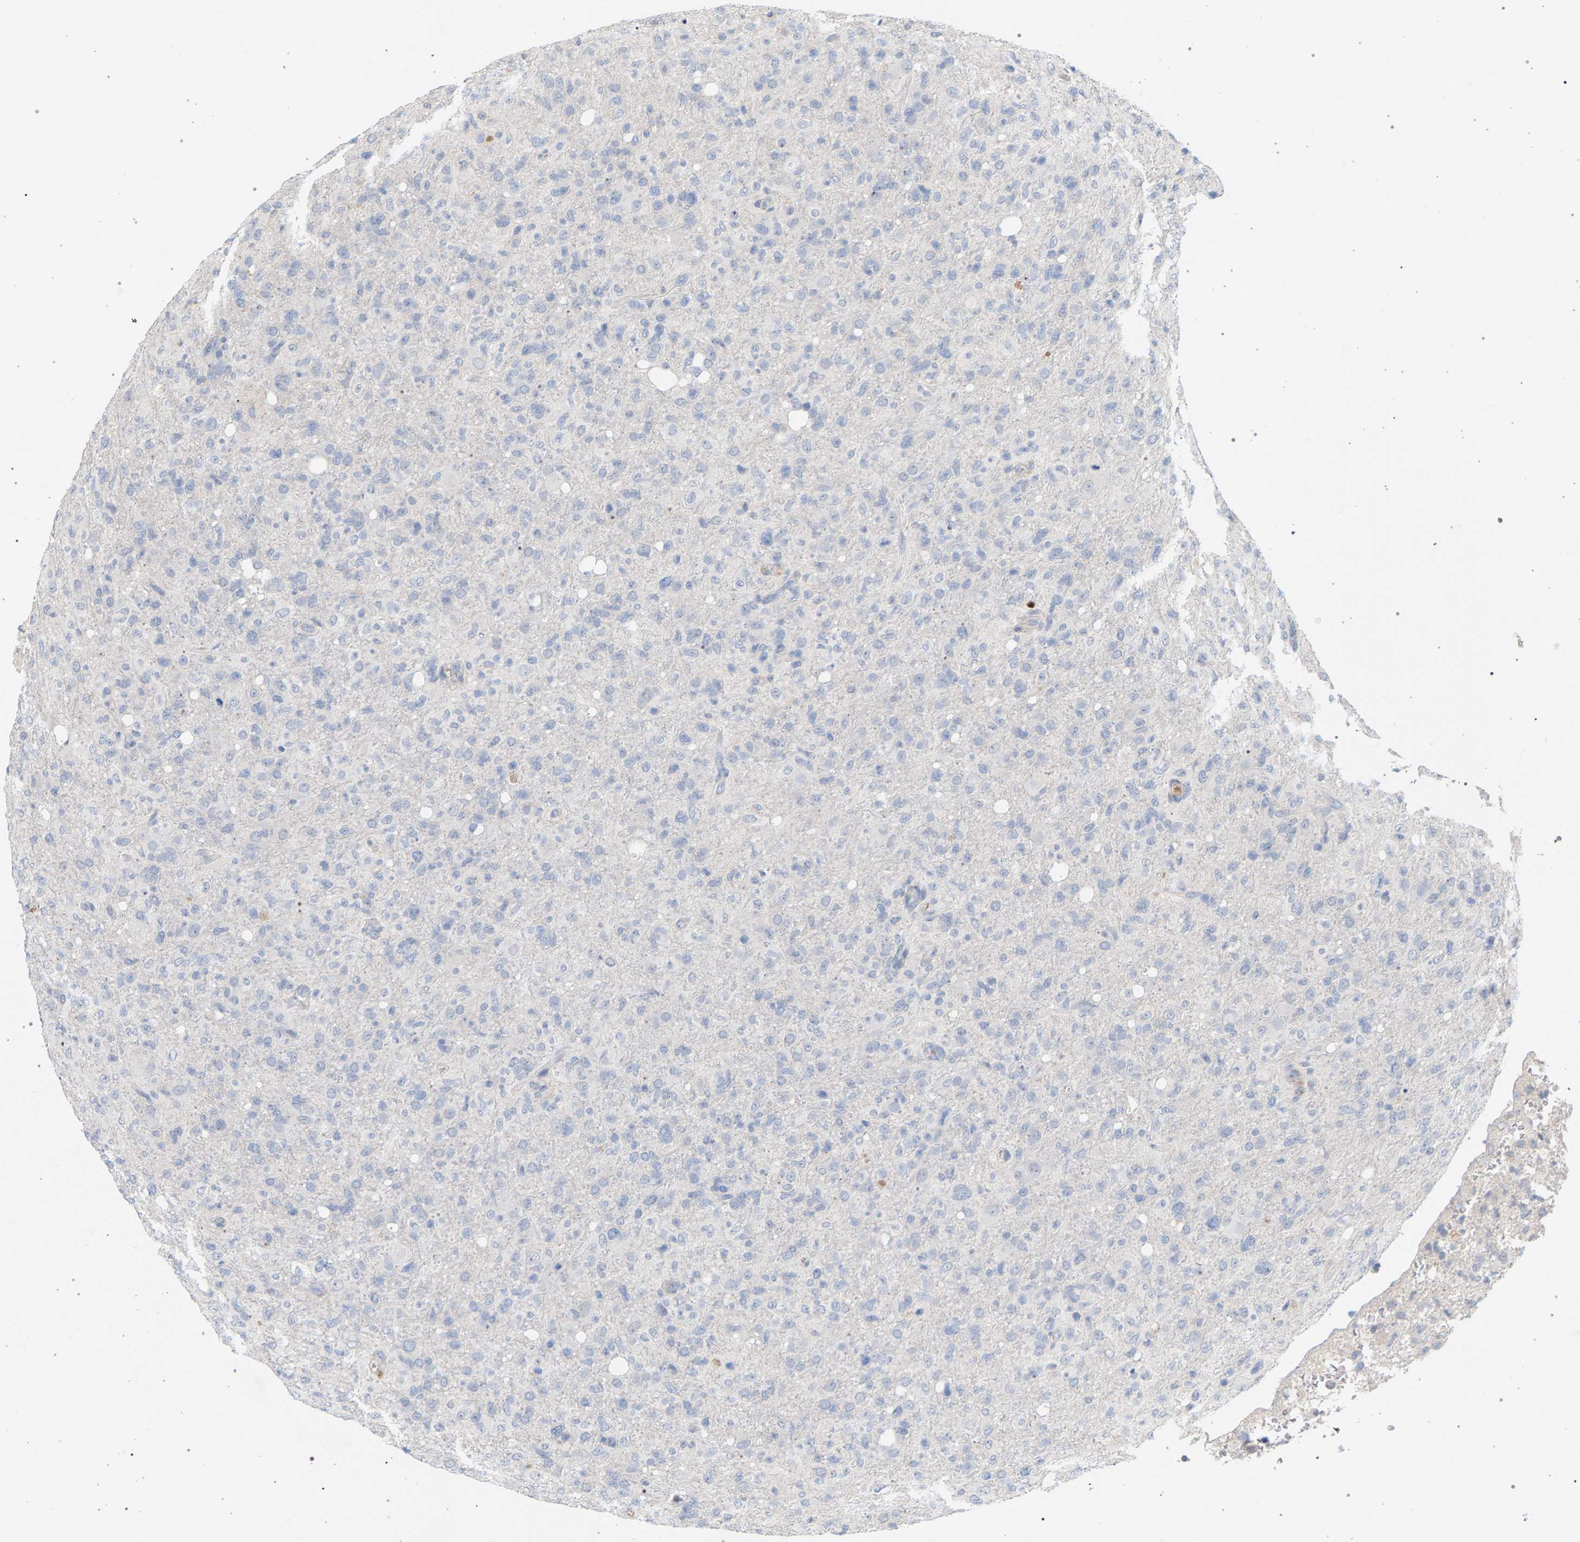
{"staining": {"intensity": "negative", "quantity": "none", "location": "none"}, "tissue": "glioma", "cell_type": "Tumor cells", "image_type": "cancer", "snomed": [{"axis": "morphology", "description": "Glioma, malignant, High grade"}, {"axis": "topography", "description": "Brain"}], "caption": "This is an immunohistochemistry (IHC) histopathology image of human glioma. There is no expression in tumor cells.", "gene": "MAMDC2", "patient": {"sex": "female", "age": 57}}